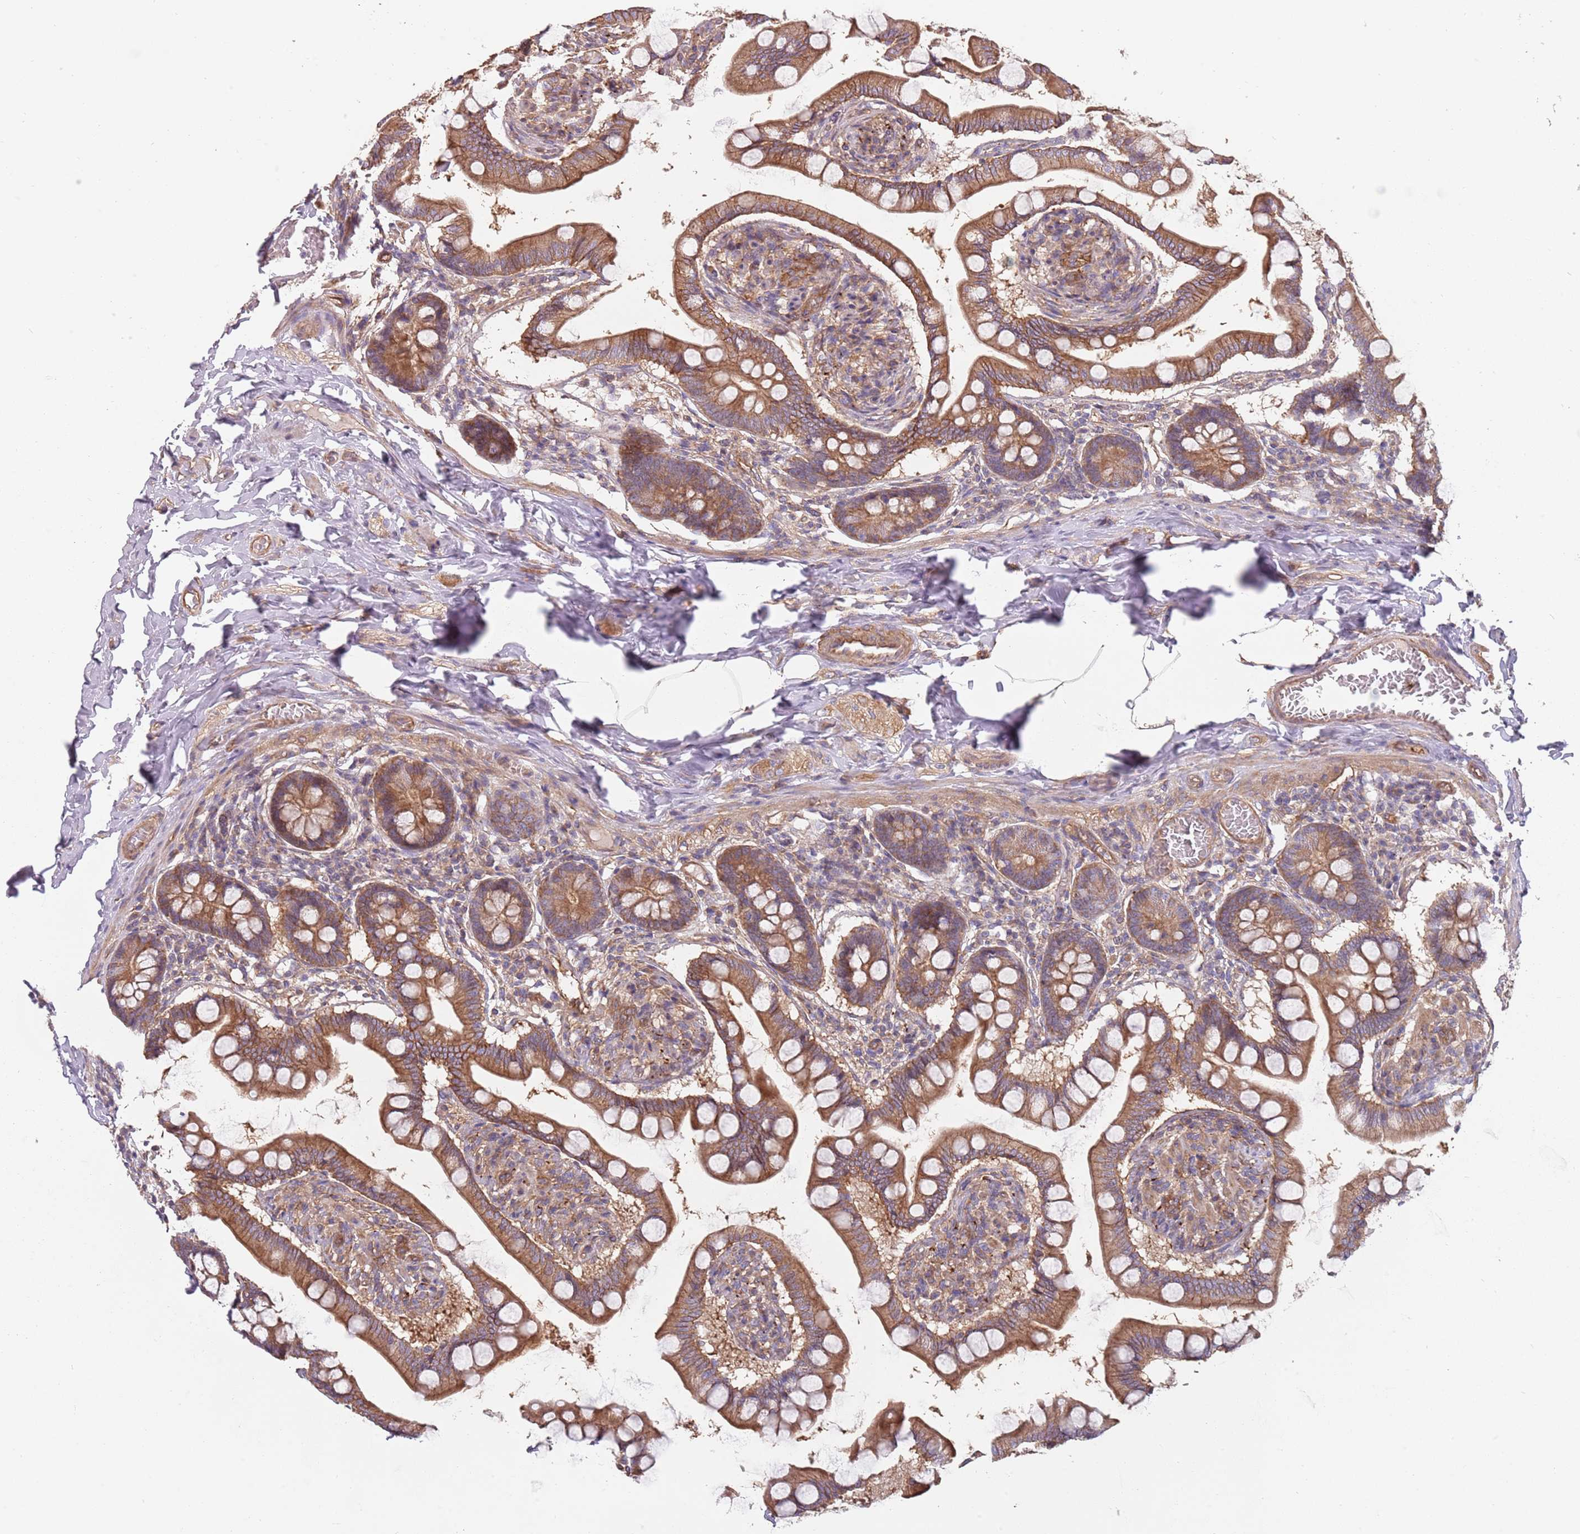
{"staining": {"intensity": "moderate", "quantity": ">75%", "location": "cytoplasmic/membranous"}, "tissue": "small intestine", "cell_type": "Glandular cells", "image_type": "normal", "snomed": [{"axis": "morphology", "description": "Normal tissue, NOS"}, {"axis": "topography", "description": "Small intestine"}], "caption": "Human small intestine stained for a protein (brown) demonstrates moderate cytoplasmic/membranous positive staining in approximately >75% of glandular cells.", "gene": "SPDL1", "patient": {"sex": "male", "age": 41}}